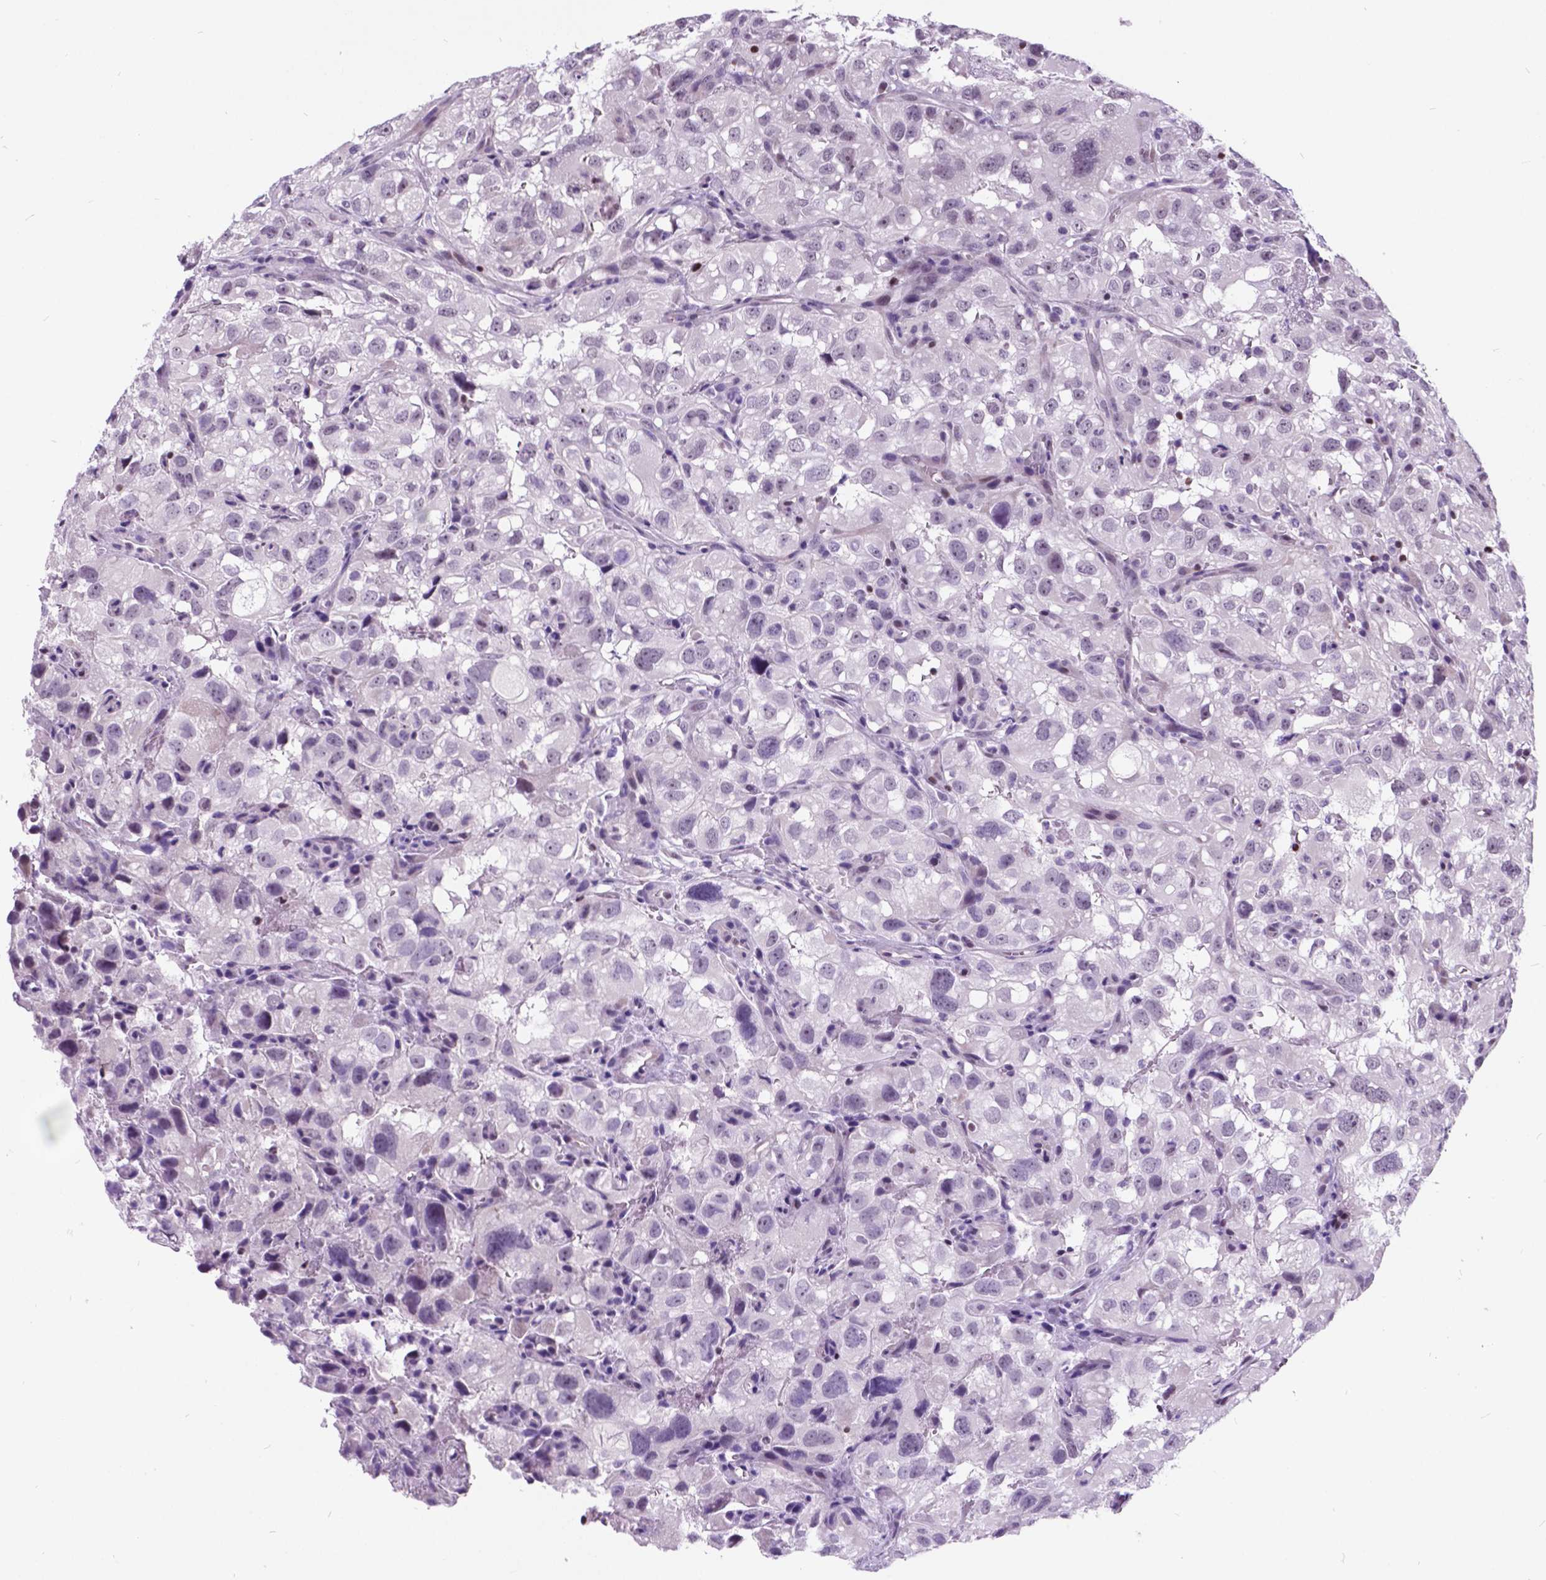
{"staining": {"intensity": "negative", "quantity": "none", "location": "none"}, "tissue": "renal cancer", "cell_type": "Tumor cells", "image_type": "cancer", "snomed": [{"axis": "morphology", "description": "Adenocarcinoma, NOS"}, {"axis": "topography", "description": "Kidney"}], "caption": "Tumor cells are negative for protein expression in human adenocarcinoma (renal). (Brightfield microscopy of DAB immunohistochemistry at high magnification).", "gene": "DPF3", "patient": {"sex": "male", "age": 64}}